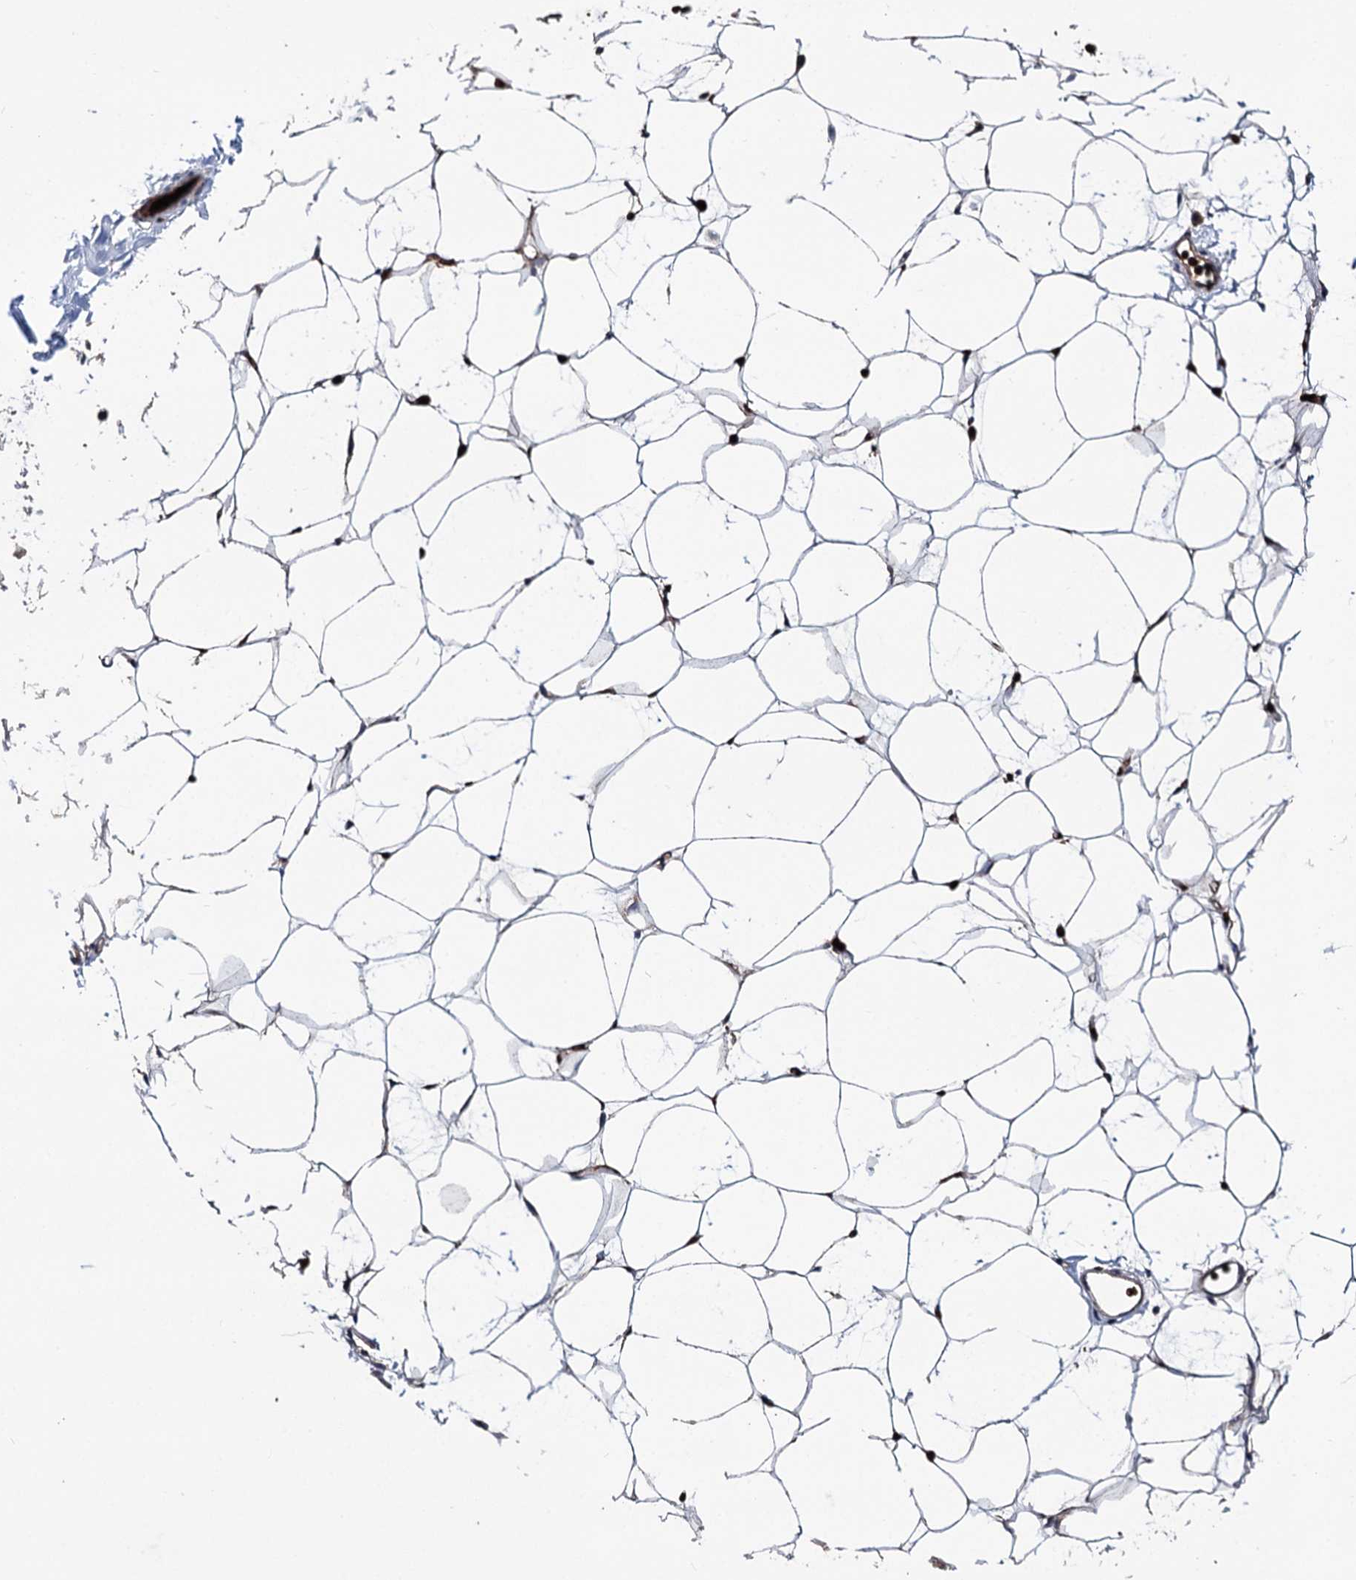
{"staining": {"intensity": "moderate", "quantity": "25%-75%", "location": "nuclear"}, "tissue": "adipose tissue", "cell_type": "Adipocytes", "image_type": "normal", "snomed": [{"axis": "morphology", "description": "Normal tissue, NOS"}, {"axis": "topography", "description": "Breast"}], "caption": "Human adipose tissue stained for a protein (brown) reveals moderate nuclear positive expression in about 25%-75% of adipocytes.", "gene": "CLPB", "patient": {"sex": "female", "age": 23}}